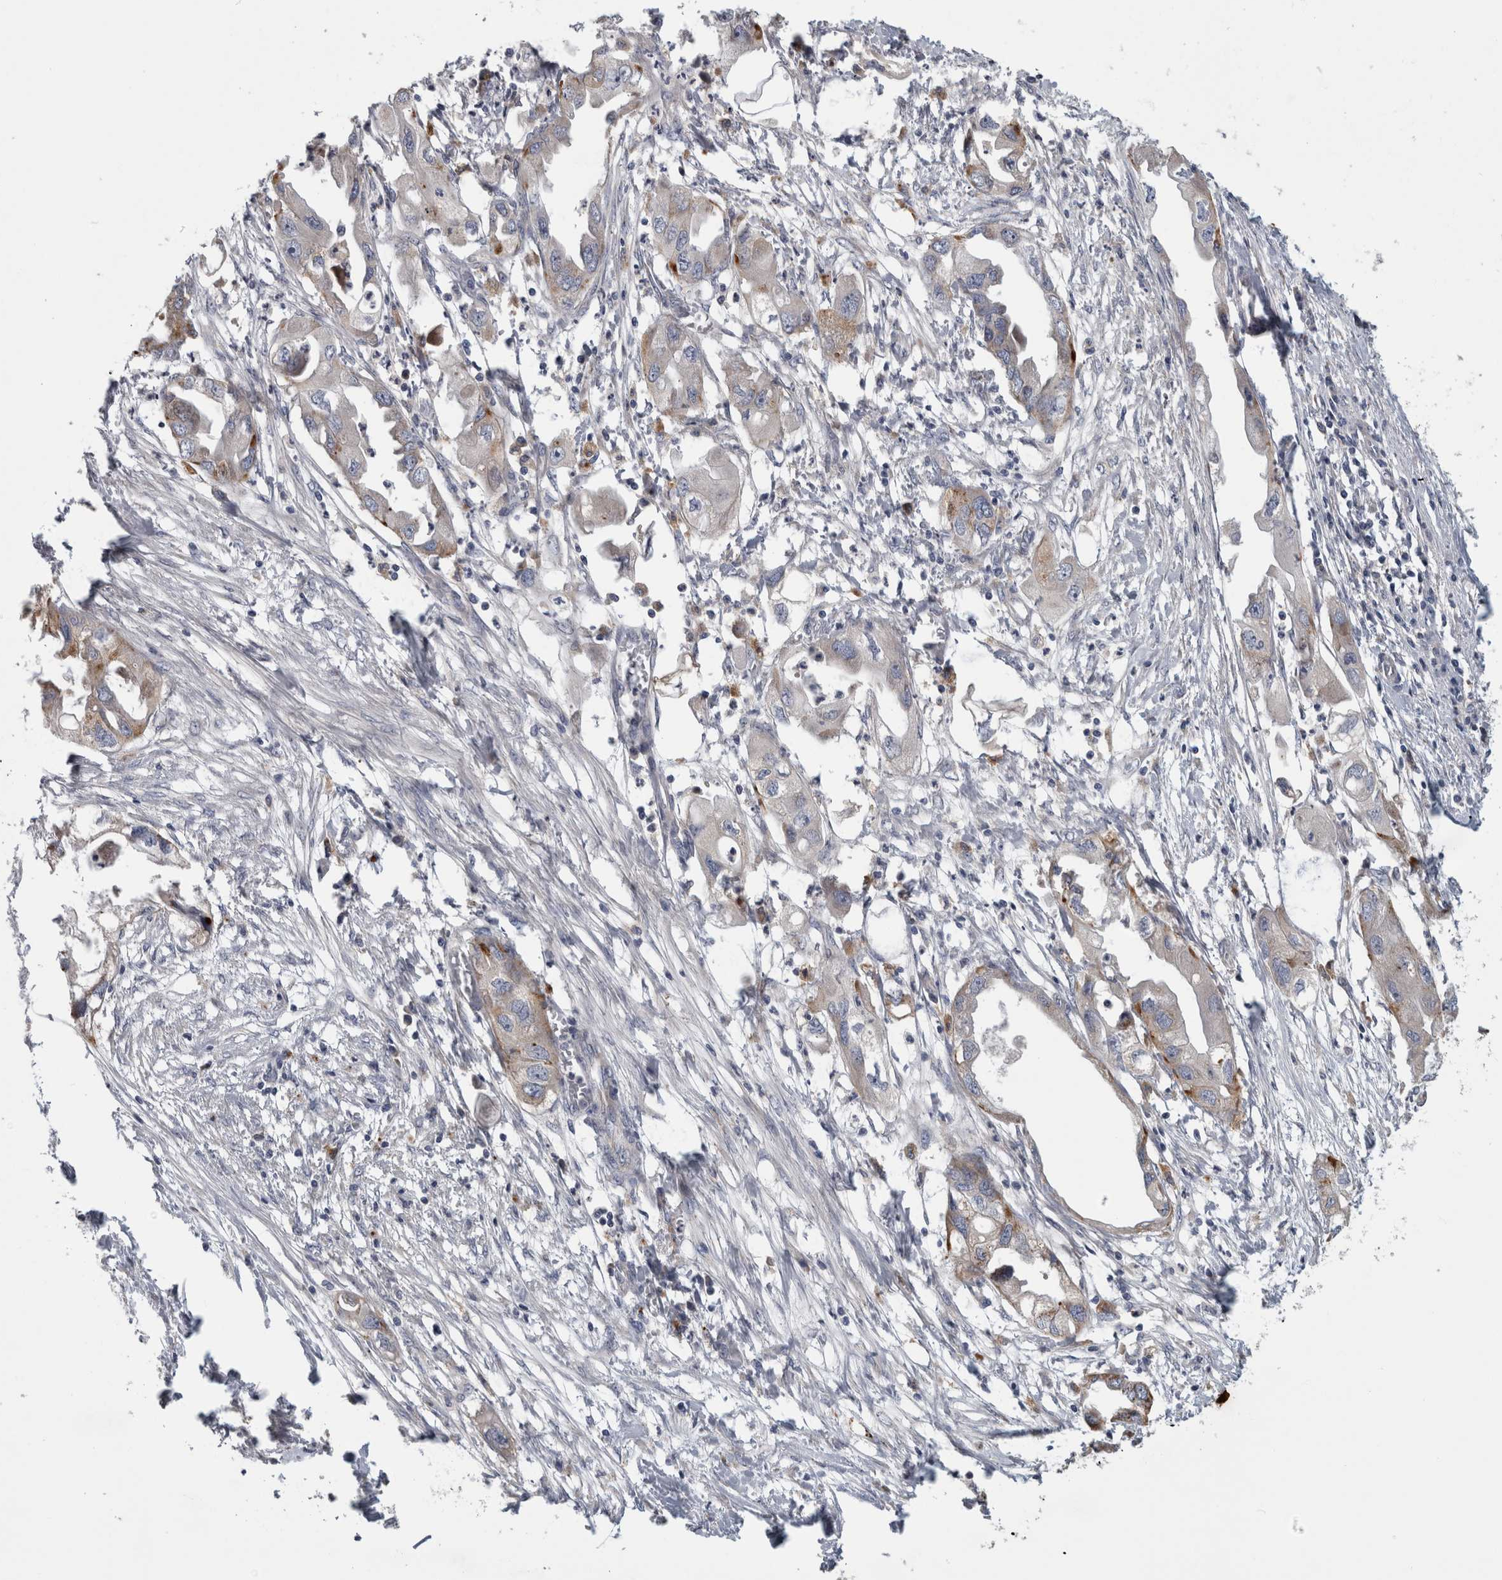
{"staining": {"intensity": "moderate", "quantity": "<25%", "location": "cytoplasmic/membranous"}, "tissue": "endometrial cancer", "cell_type": "Tumor cells", "image_type": "cancer", "snomed": [{"axis": "morphology", "description": "Adenocarcinoma, NOS"}, {"axis": "morphology", "description": "Adenocarcinoma, metastatic, NOS"}, {"axis": "topography", "description": "Adipose tissue"}, {"axis": "topography", "description": "Endometrium"}], "caption": "Protein staining by immunohistochemistry demonstrates moderate cytoplasmic/membranous staining in approximately <25% of tumor cells in endometrial cancer (metastatic adenocarcinoma). (Stains: DAB (3,3'-diaminobenzidine) in brown, nuclei in blue, Microscopy: brightfield microscopy at high magnification).", "gene": "ATXN2", "patient": {"sex": "female", "age": 67}}